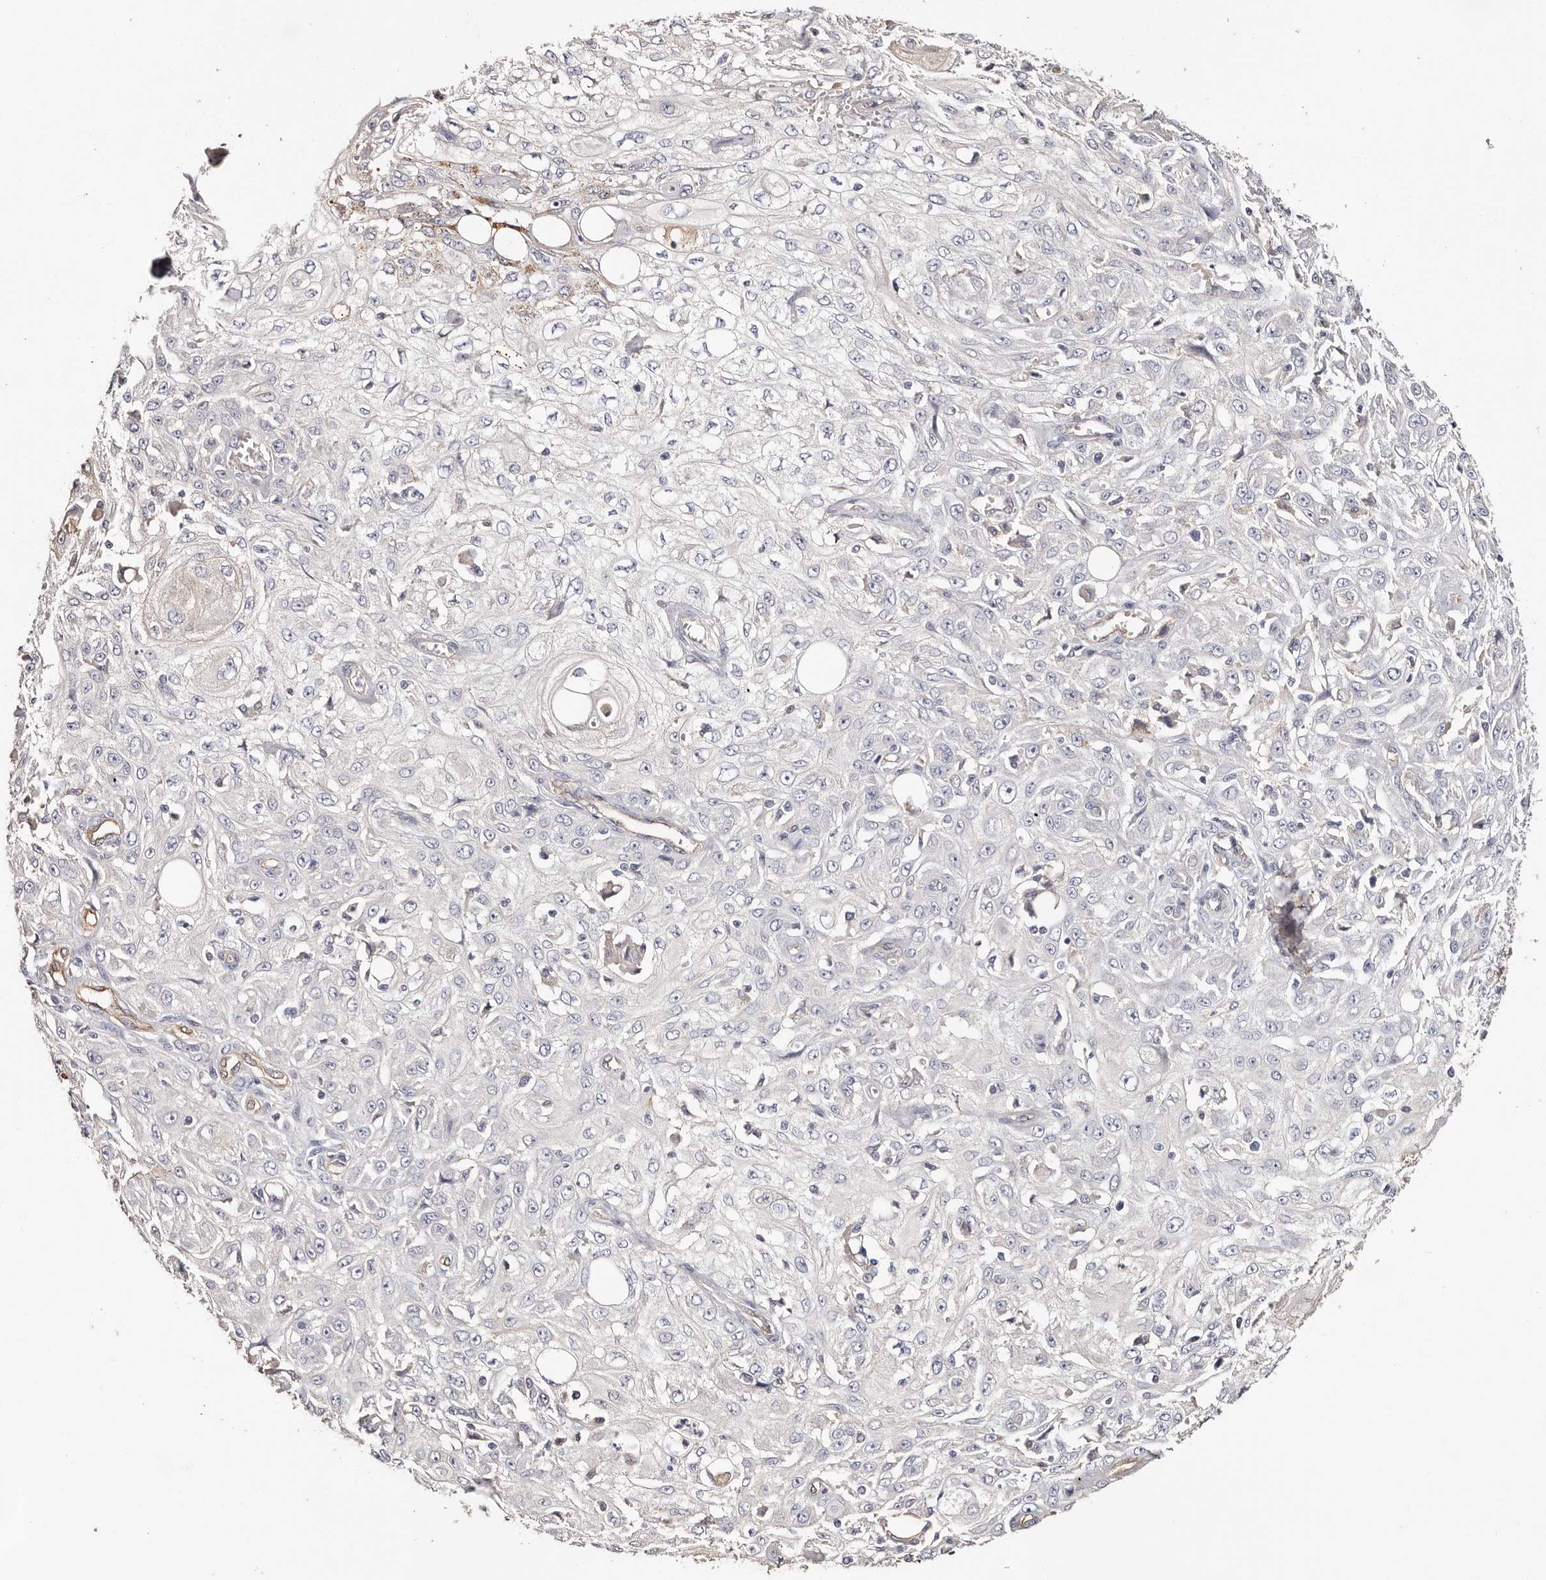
{"staining": {"intensity": "negative", "quantity": "none", "location": "none"}, "tissue": "skin cancer", "cell_type": "Tumor cells", "image_type": "cancer", "snomed": [{"axis": "morphology", "description": "Squamous cell carcinoma, NOS"}, {"axis": "morphology", "description": "Squamous cell carcinoma, metastatic, NOS"}, {"axis": "topography", "description": "Skin"}, {"axis": "topography", "description": "Lymph node"}], "caption": "Immunohistochemistry (IHC) image of neoplastic tissue: skin cancer (squamous cell carcinoma) stained with DAB reveals no significant protein expression in tumor cells.", "gene": "TGM2", "patient": {"sex": "male", "age": 75}}